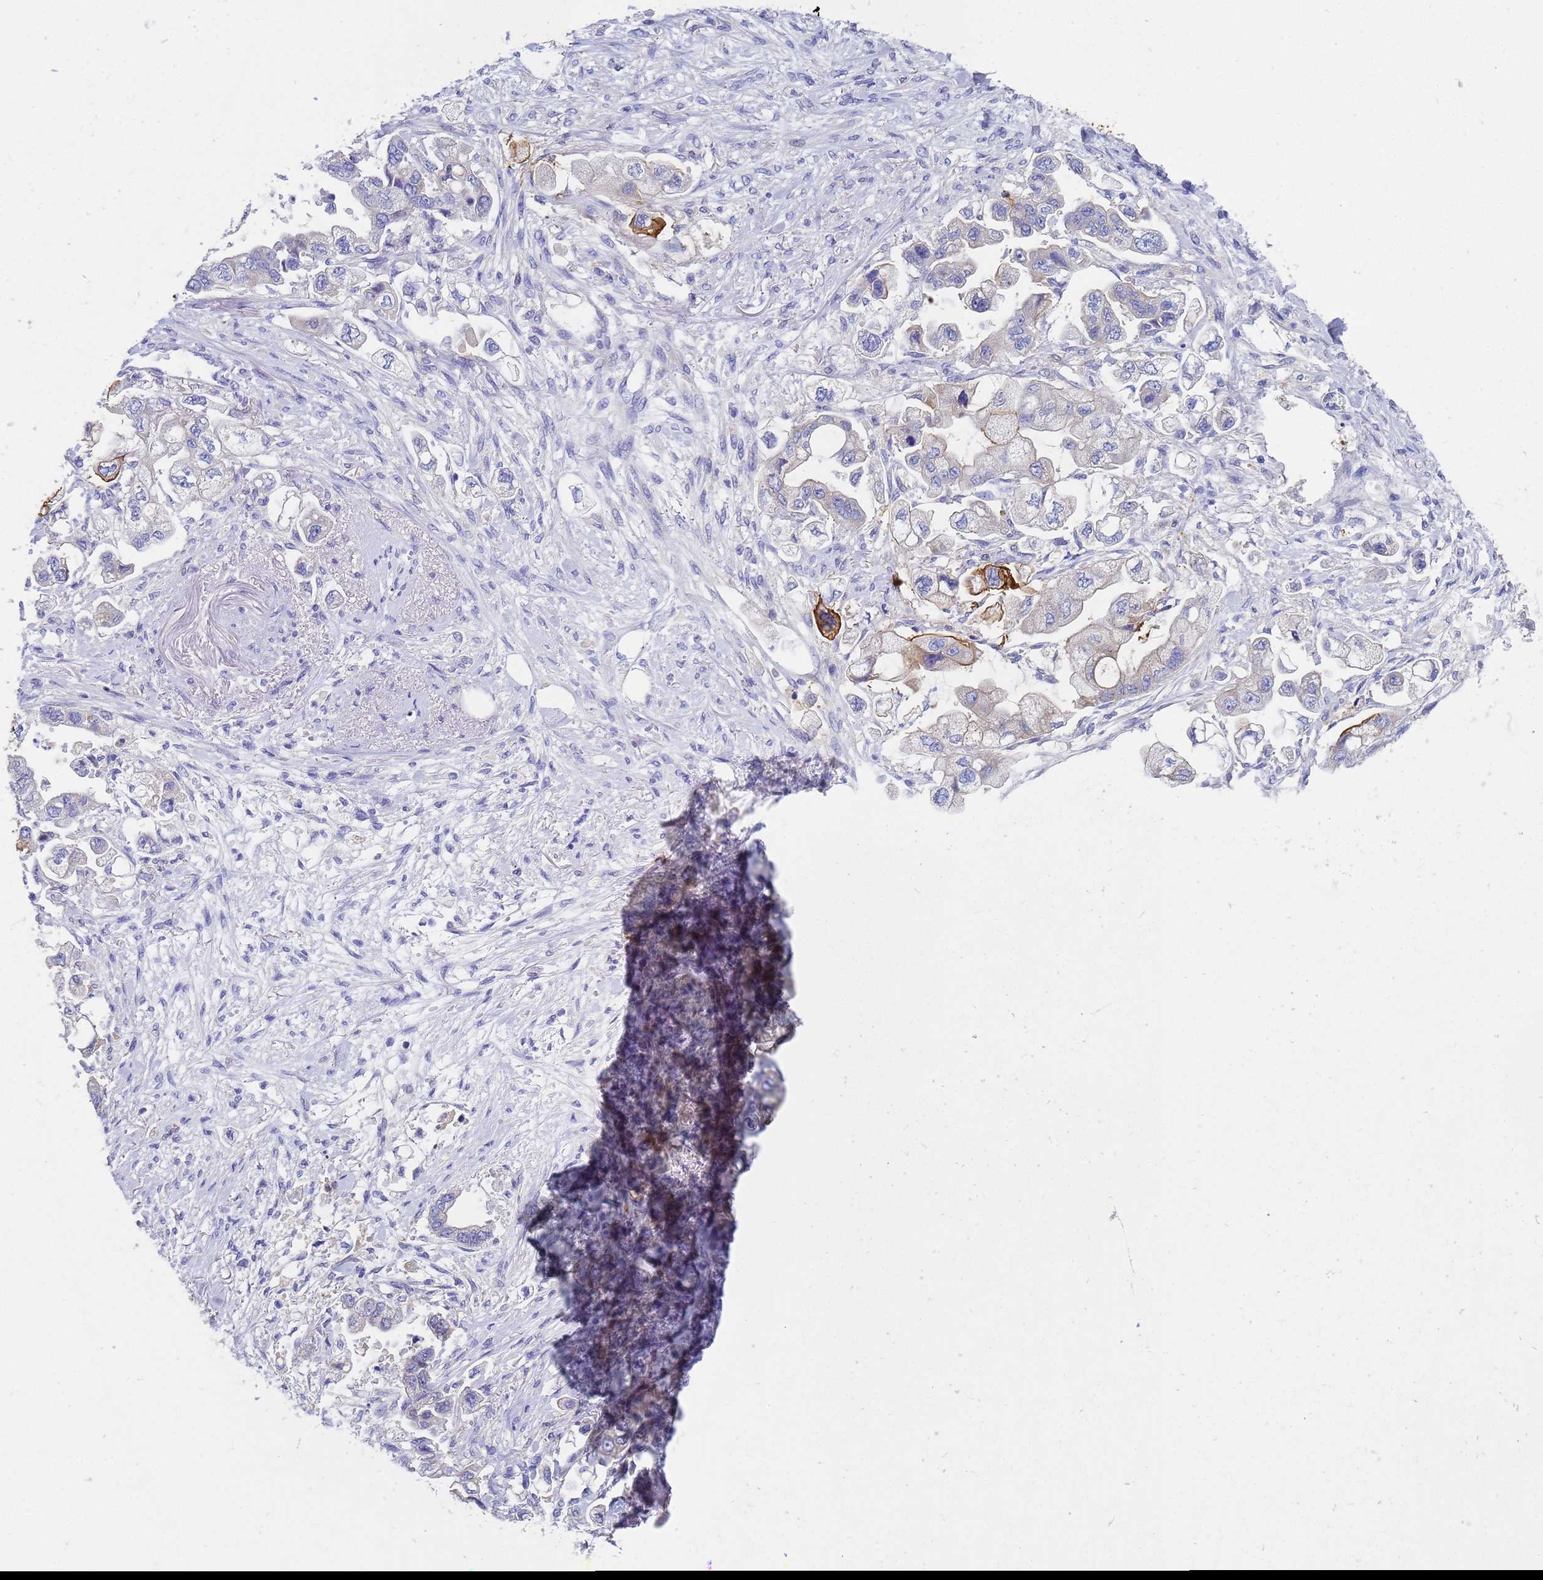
{"staining": {"intensity": "moderate", "quantity": "<25%", "location": "cytoplasmic/membranous"}, "tissue": "stomach cancer", "cell_type": "Tumor cells", "image_type": "cancer", "snomed": [{"axis": "morphology", "description": "Adenocarcinoma, NOS"}, {"axis": "topography", "description": "Stomach"}], "caption": "The micrograph demonstrates staining of stomach adenocarcinoma, revealing moderate cytoplasmic/membranous protein staining (brown color) within tumor cells.", "gene": "TM4SF4", "patient": {"sex": "male", "age": 62}}